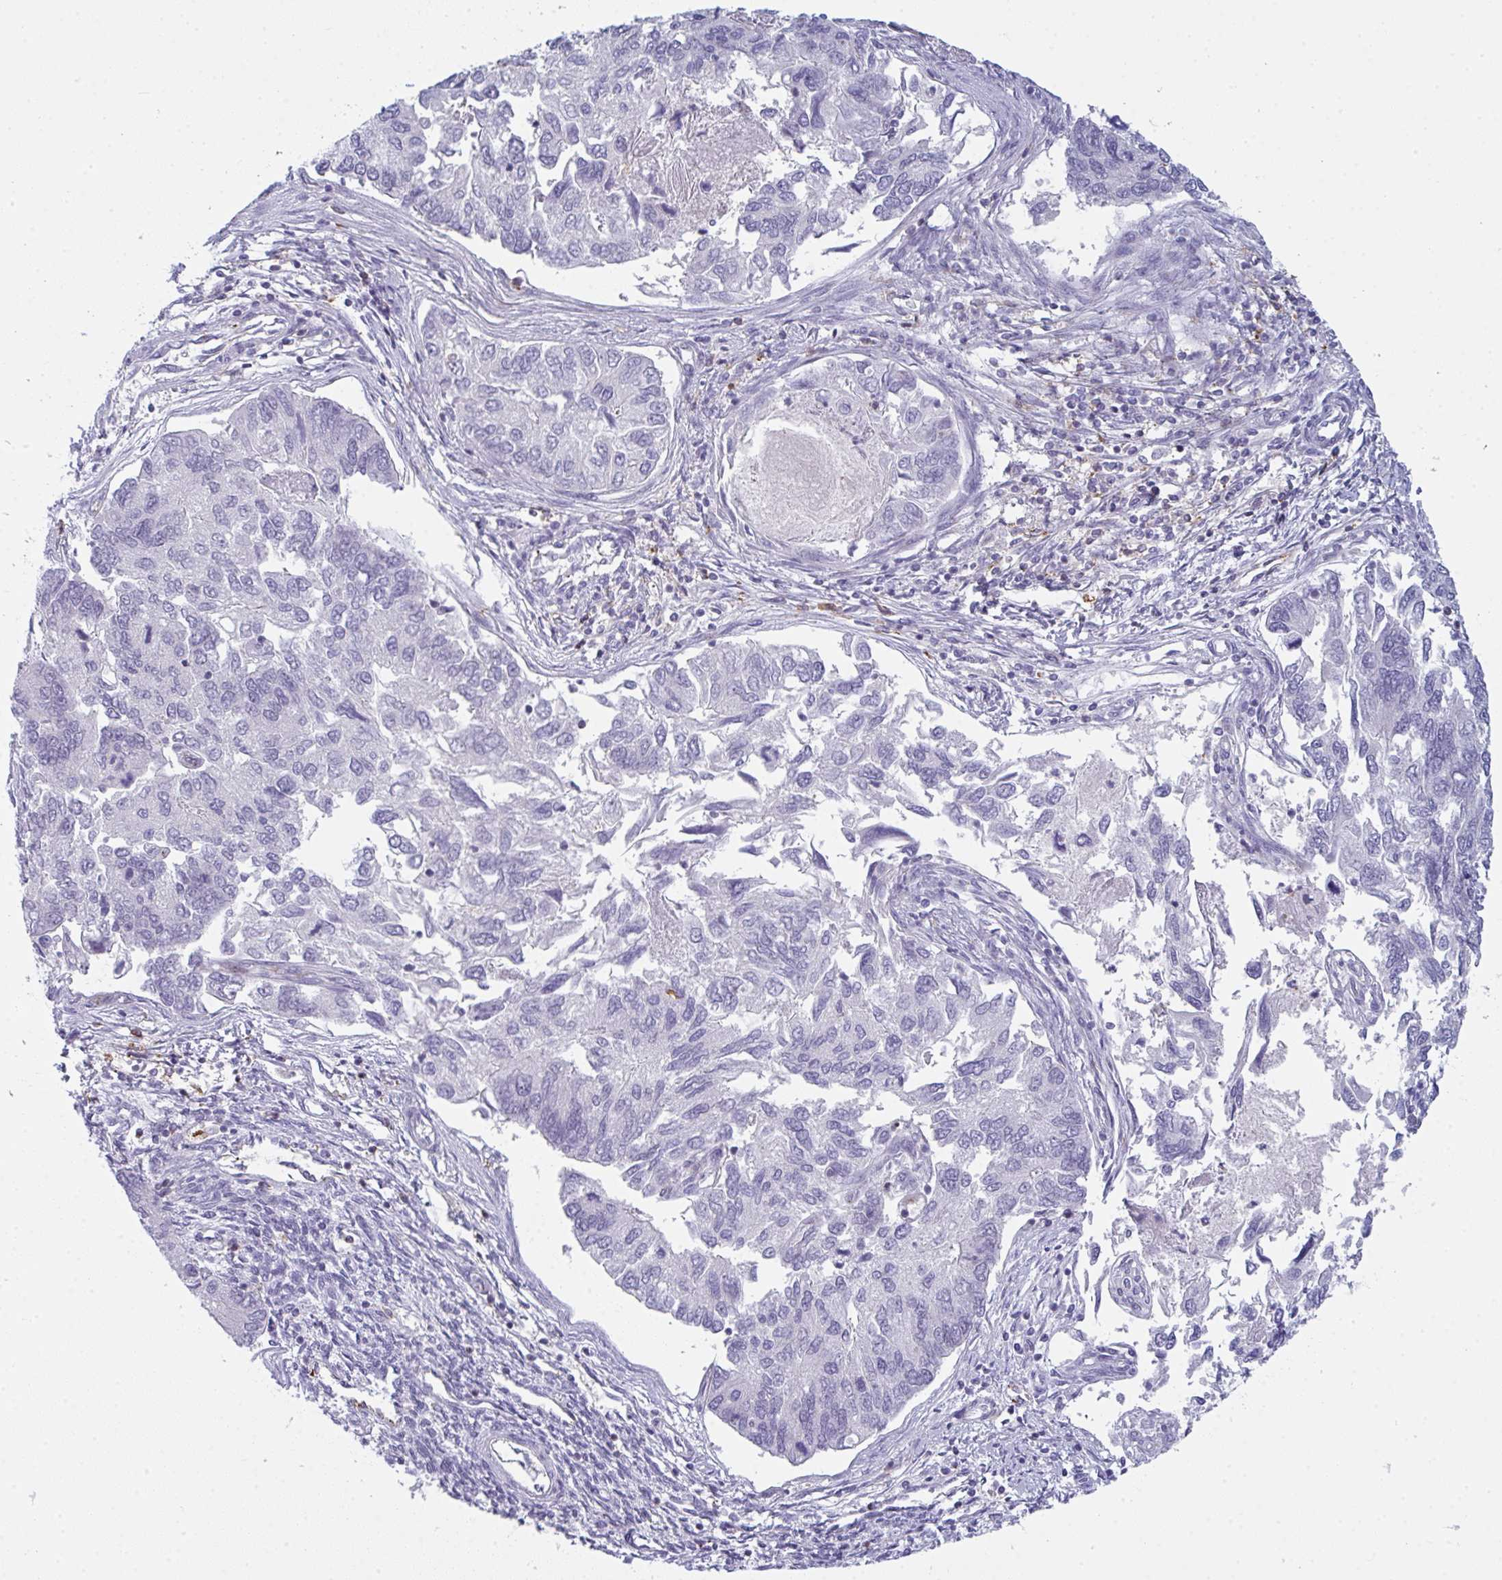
{"staining": {"intensity": "negative", "quantity": "none", "location": "none"}, "tissue": "endometrial cancer", "cell_type": "Tumor cells", "image_type": "cancer", "snomed": [{"axis": "morphology", "description": "Carcinoma, NOS"}, {"axis": "topography", "description": "Uterus"}], "caption": "Protein analysis of endometrial carcinoma reveals no significant staining in tumor cells.", "gene": "CD80", "patient": {"sex": "female", "age": 76}}